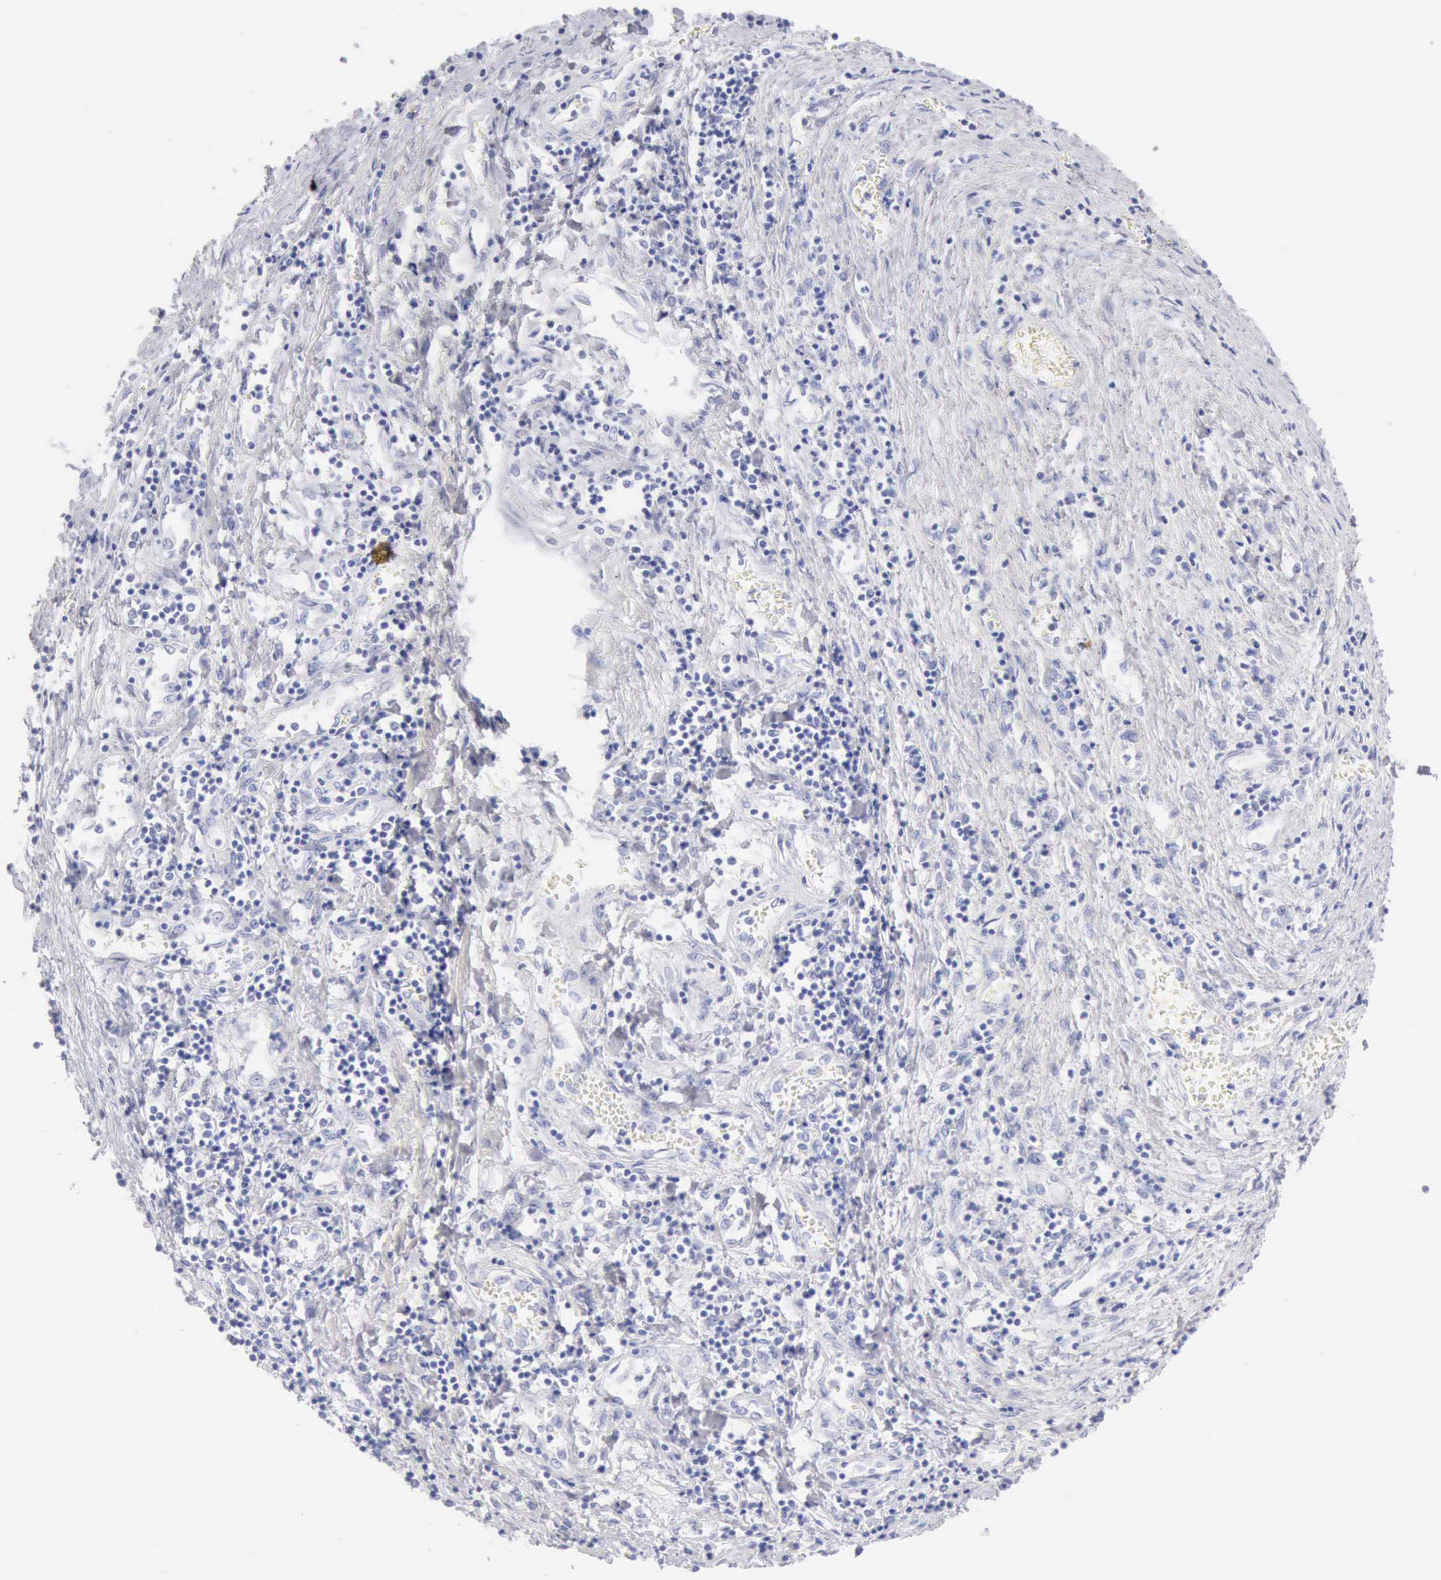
{"staining": {"intensity": "negative", "quantity": "none", "location": "none"}, "tissue": "liver cancer", "cell_type": "Tumor cells", "image_type": "cancer", "snomed": [{"axis": "morphology", "description": "Carcinoma, Hepatocellular, NOS"}, {"axis": "topography", "description": "Liver"}], "caption": "Liver cancer (hepatocellular carcinoma) stained for a protein using IHC displays no positivity tumor cells.", "gene": "KRT10", "patient": {"sex": "male", "age": 24}}